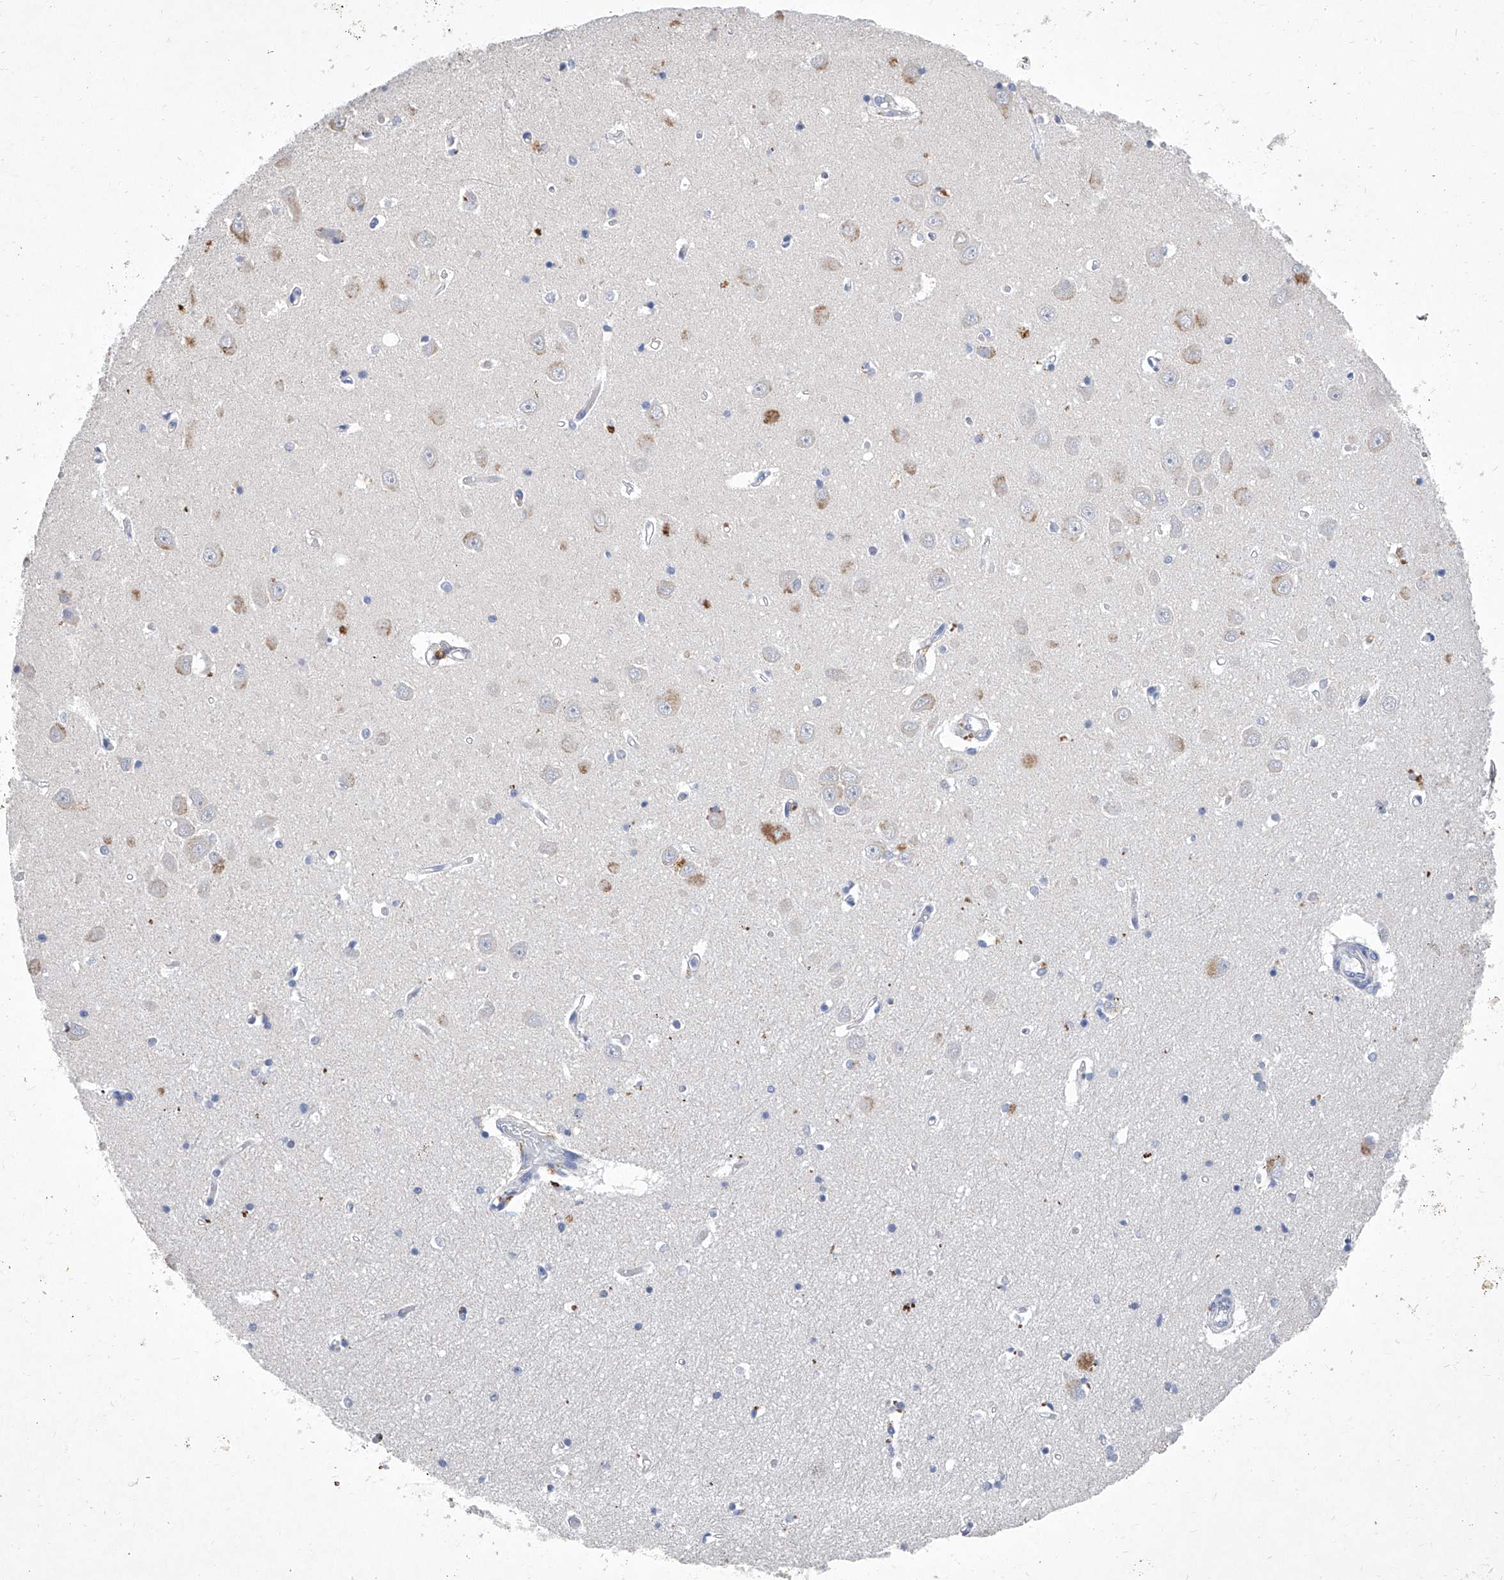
{"staining": {"intensity": "negative", "quantity": "none", "location": "none"}, "tissue": "hippocampus", "cell_type": "Glial cells", "image_type": "normal", "snomed": [{"axis": "morphology", "description": "Normal tissue, NOS"}, {"axis": "topography", "description": "Hippocampus"}], "caption": "The immunohistochemistry (IHC) histopathology image has no significant positivity in glial cells of hippocampus. Brightfield microscopy of immunohistochemistry stained with DAB (brown) and hematoxylin (blue), captured at high magnification.", "gene": "IFNL2", "patient": {"sex": "male", "age": 70}}